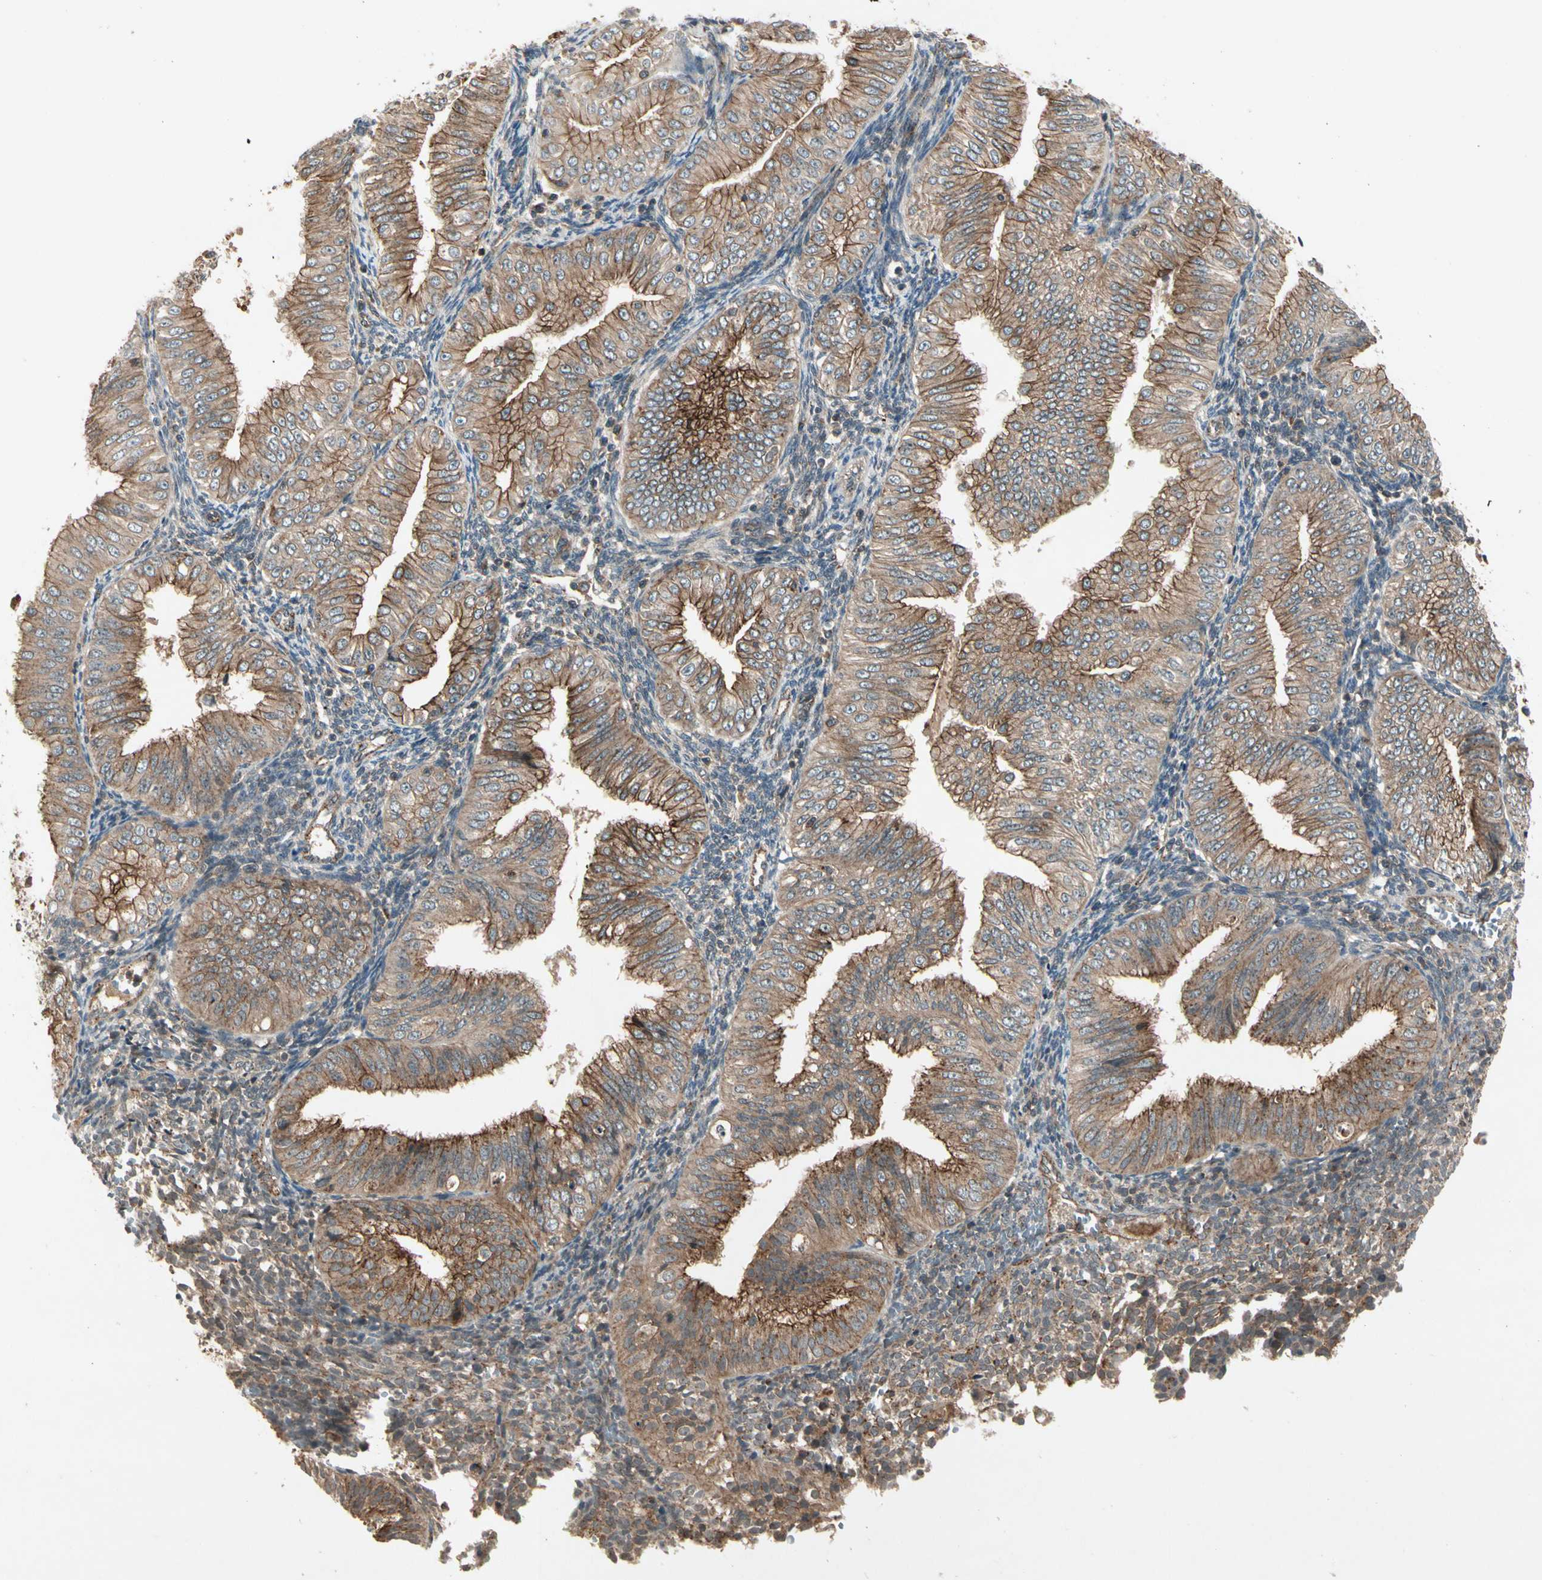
{"staining": {"intensity": "moderate", "quantity": ">75%", "location": "cytoplasmic/membranous"}, "tissue": "endometrial cancer", "cell_type": "Tumor cells", "image_type": "cancer", "snomed": [{"axis": "morphology", "description": "Normal tissue, NOS"}, {"axis": "morphology", "description": "Adenocarcinoma, NOS"}, {"axis": "topography", "description": "Endometrium"}], "caption": "Immunohistochemistry staining of endometrial cancer (adenocarcinoma), which shows medium levels of moderate cytoplasmic/membranous expression in about >75% of tumor cells indicating moderate cytoplasmic/membranous protein expression. The staining was performed using DAB (brown) for protein detection and nuclei were counterstained in hematoxylin (blue).", "gene": "FLOT1", "patient": {"sex": "female", "age": 53}}